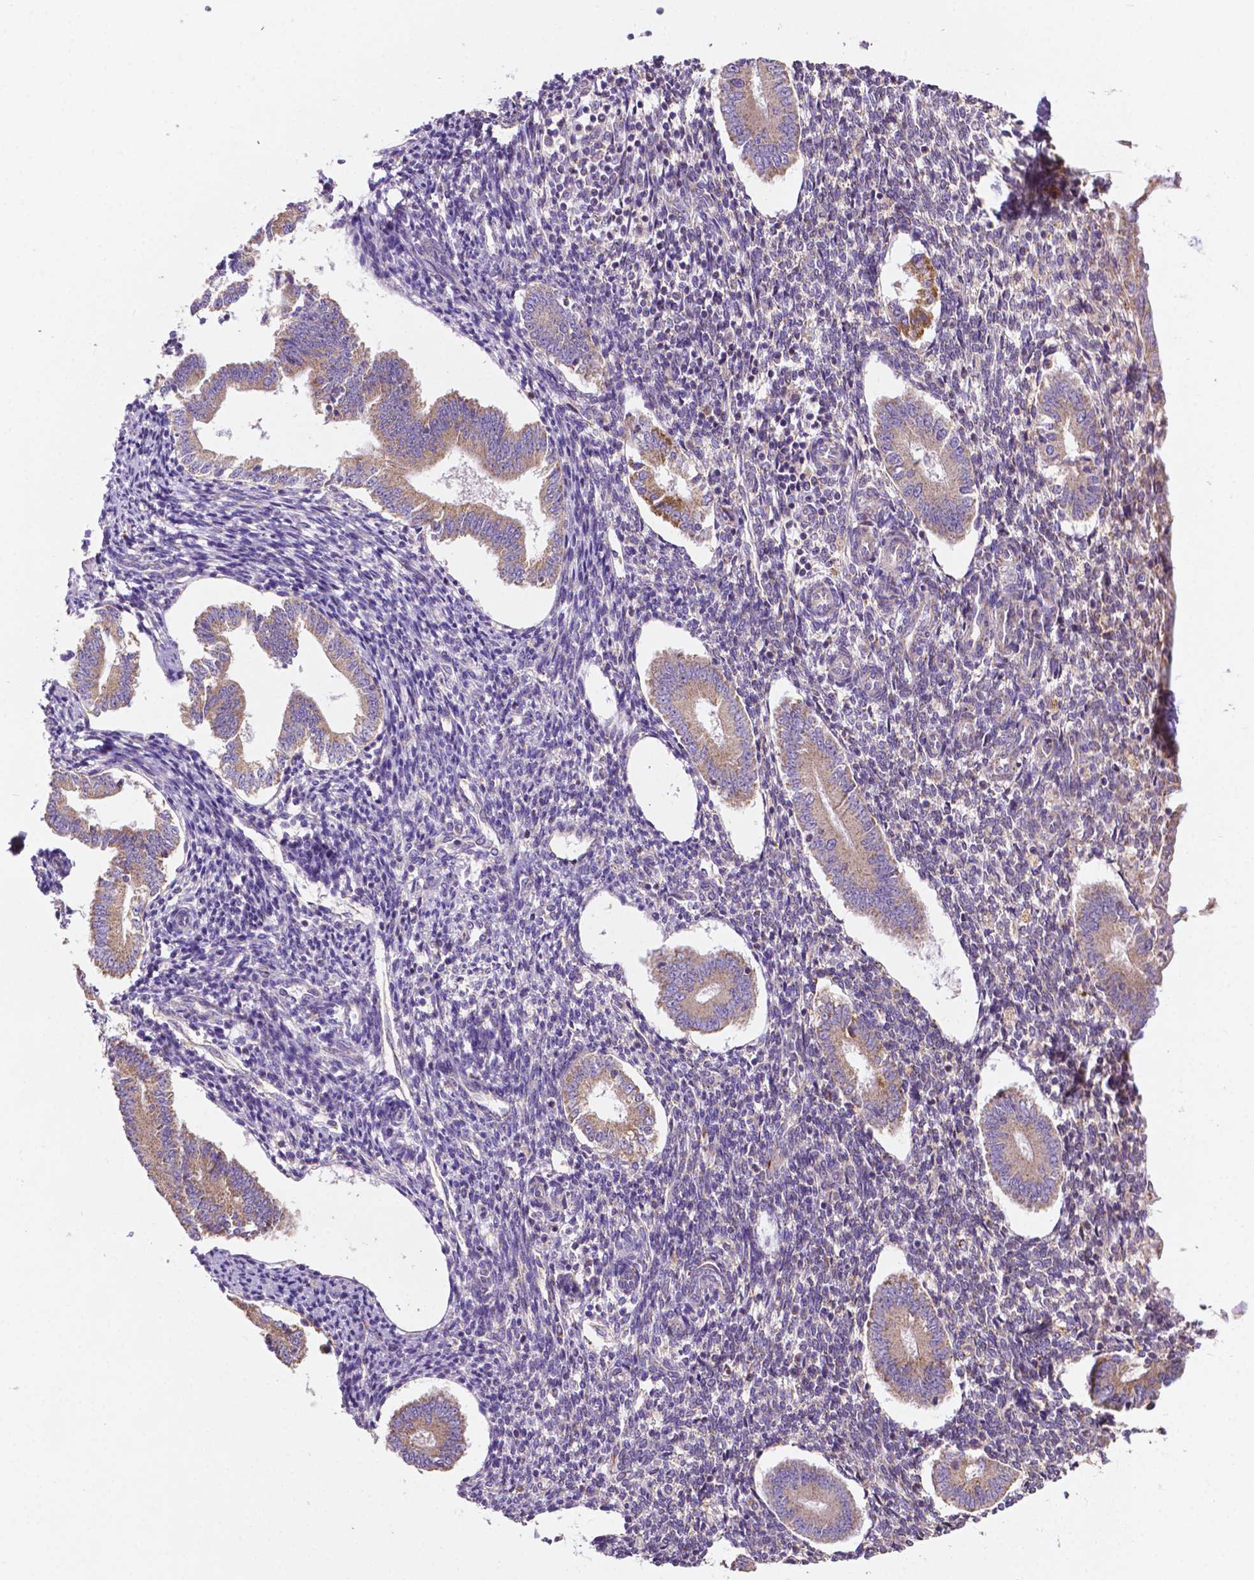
{"staining": {"intensity": "strong", "quantity": "25%-75%", "location": "cytoplasmic/membranous"}, "tissue": "endometrium", "cell_type": "Cells in endometrial stroma", "image_type": "normal", "snomed": [{"axis": "morphology", "description": "Normal tissue, NOS"}, {"axis": "topography", "description": "Endometrium"}], "caption": "Protein staining of benign endometrium displays strong cytoplasmic/membranous positivity in about 25%-75% of cells in endometrial stroma.", "gene": "ILVBL", "patient": {"sex": "female", "age": 40}}